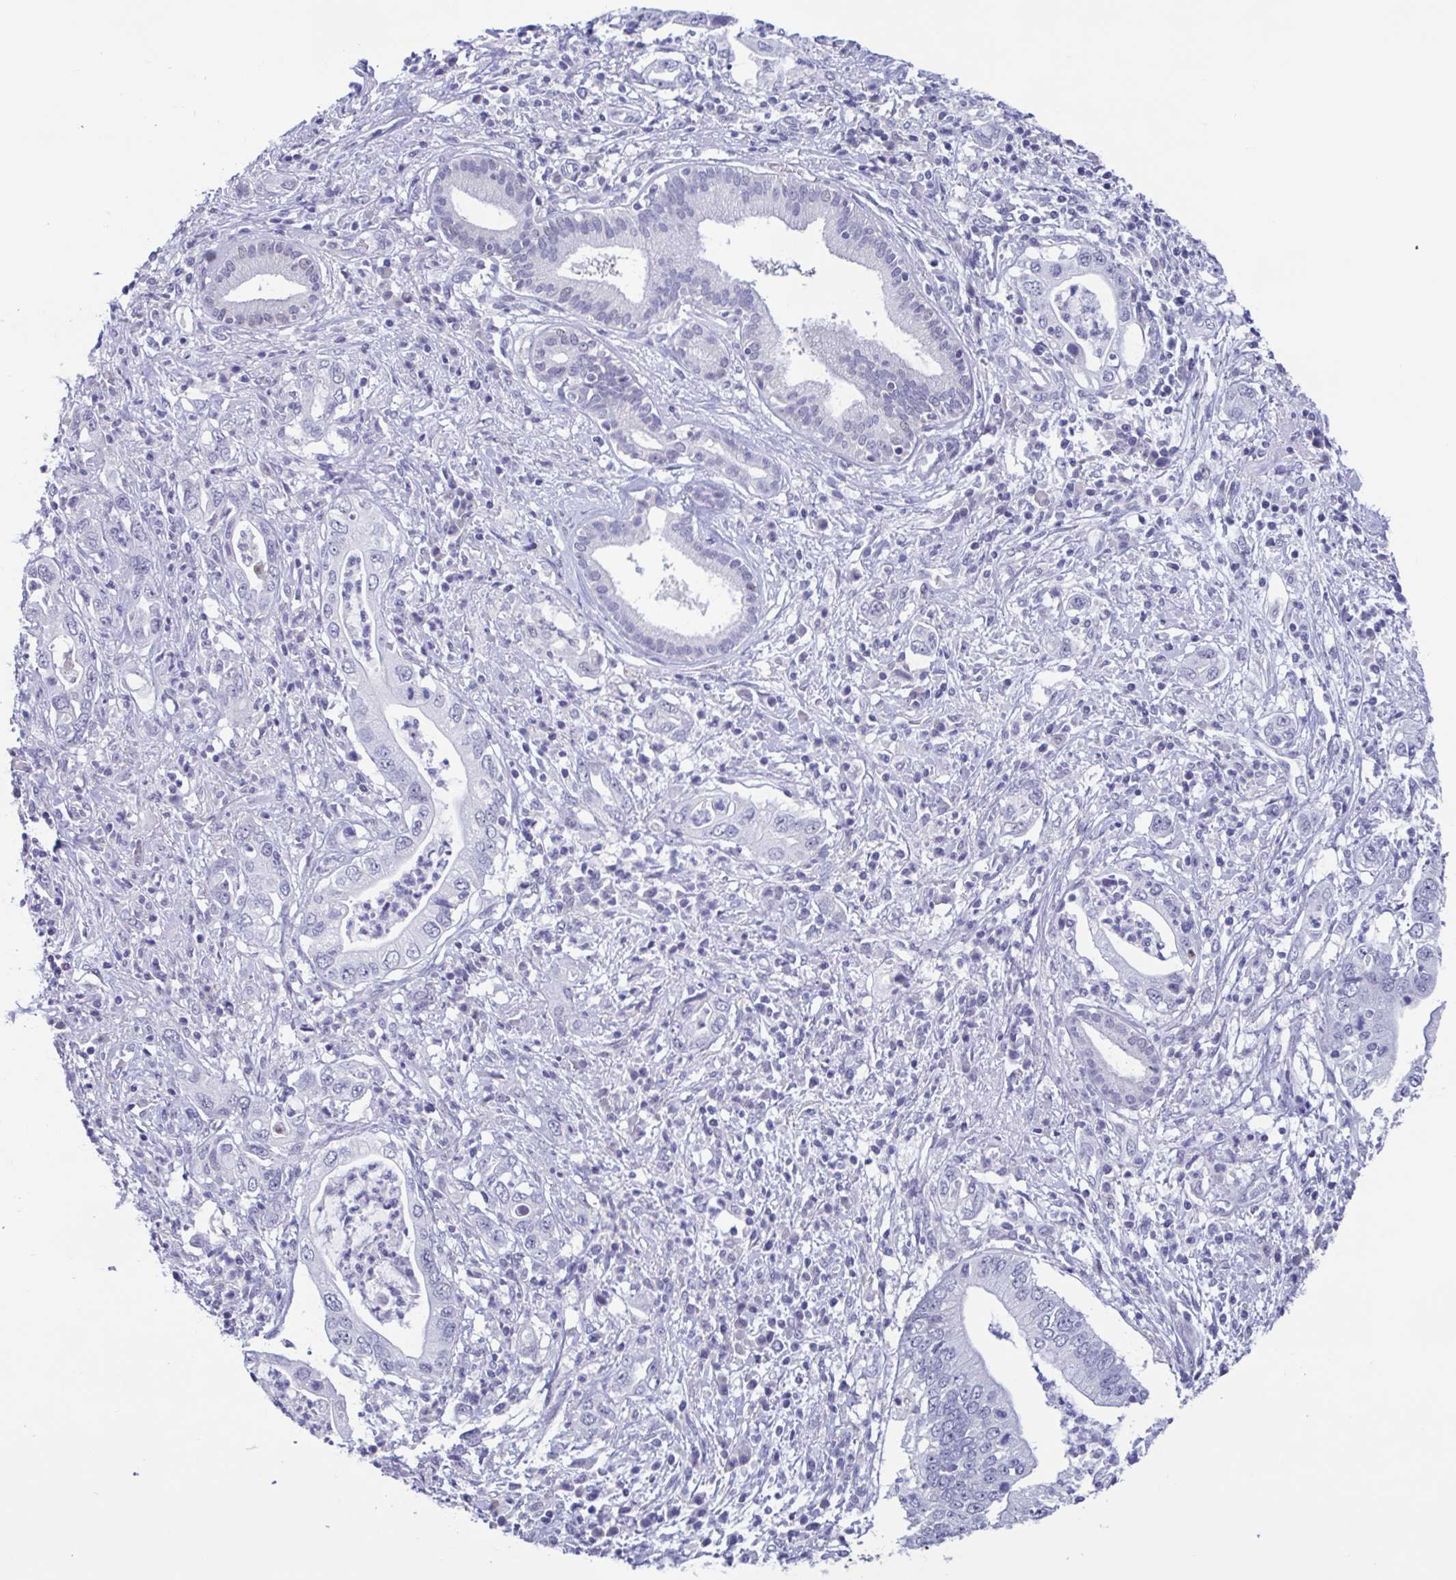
{"staining": {"intensity": "negative", "quantity": "none", "location": "none"}, "tissue": "pancreatic cancer", "cell_type": "Tumor cells", "image_type": "cancer", "snomed": [{"axis": "morphology", "description": "Adenocarcinoma, NOS"}, {"axis": "topography", "description": "Pancreas"}], "caption": "Photomicrograph shows no protein positivity in tumor cells of pancreatic cancer (adenocarcinoma) tissue.", "gene": "PERM1", "patient": {"sex": "female", "age": 72}}